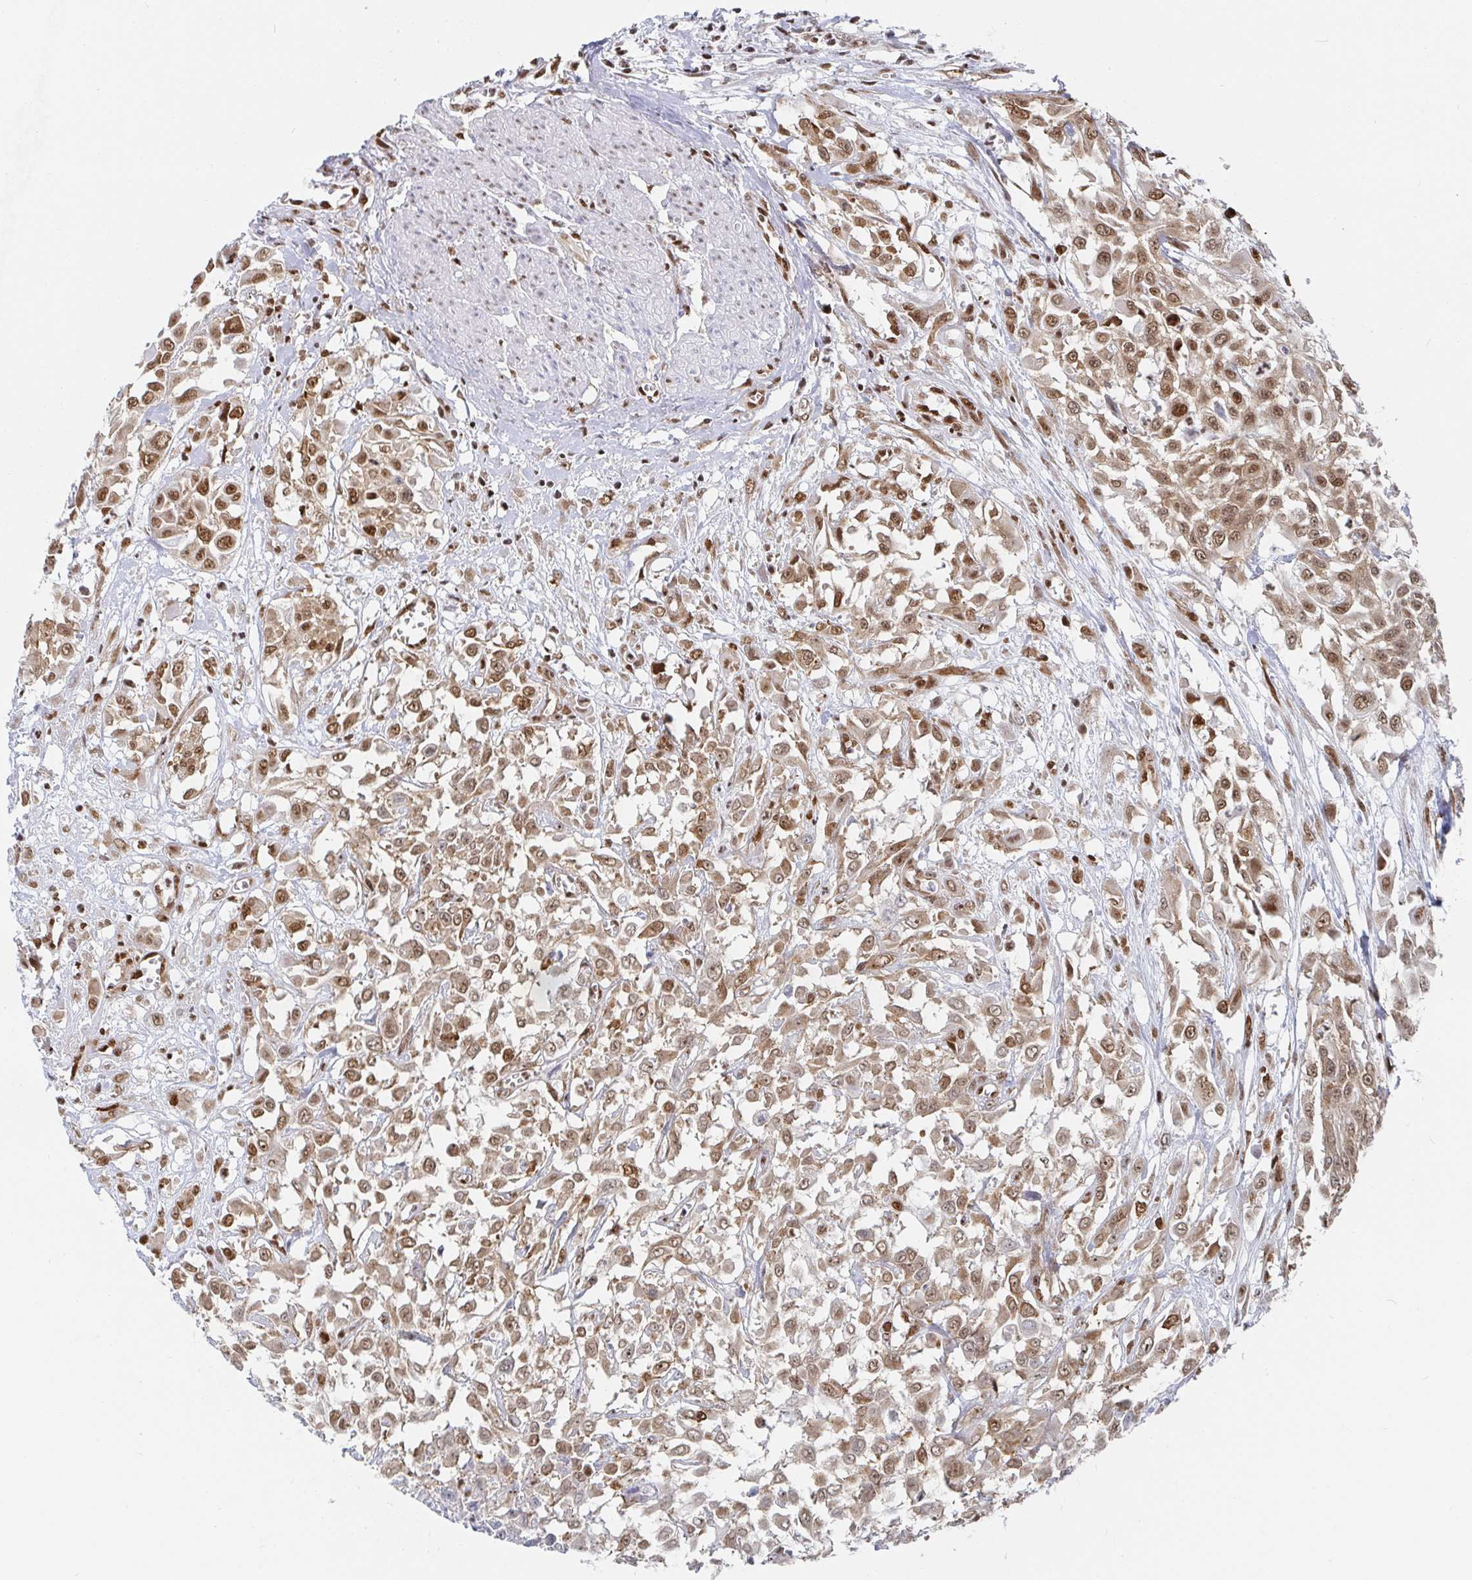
{"staining": {"intensity": "moderate", "quantity": ">75%", "location": "cytoplasmic/membranous,nuclear"}, "tissue": "urothelial cancer", "cell_type": "Tumor cells", "image_type": "cancer", "snomed": [{"axis": "morphology", "description": "Urothelial carcinoma, High grade"}, {"axis": "topography", "description": "Urinary bladder"}], "caption": "A histopathology image of urothelial cancer stained for a protein shows moderate cytoplasmic/membranous and nuclear brown staining in tumor cells.", "gene": "EWSR1", "patient": {"sex": "male", "age": 57}}